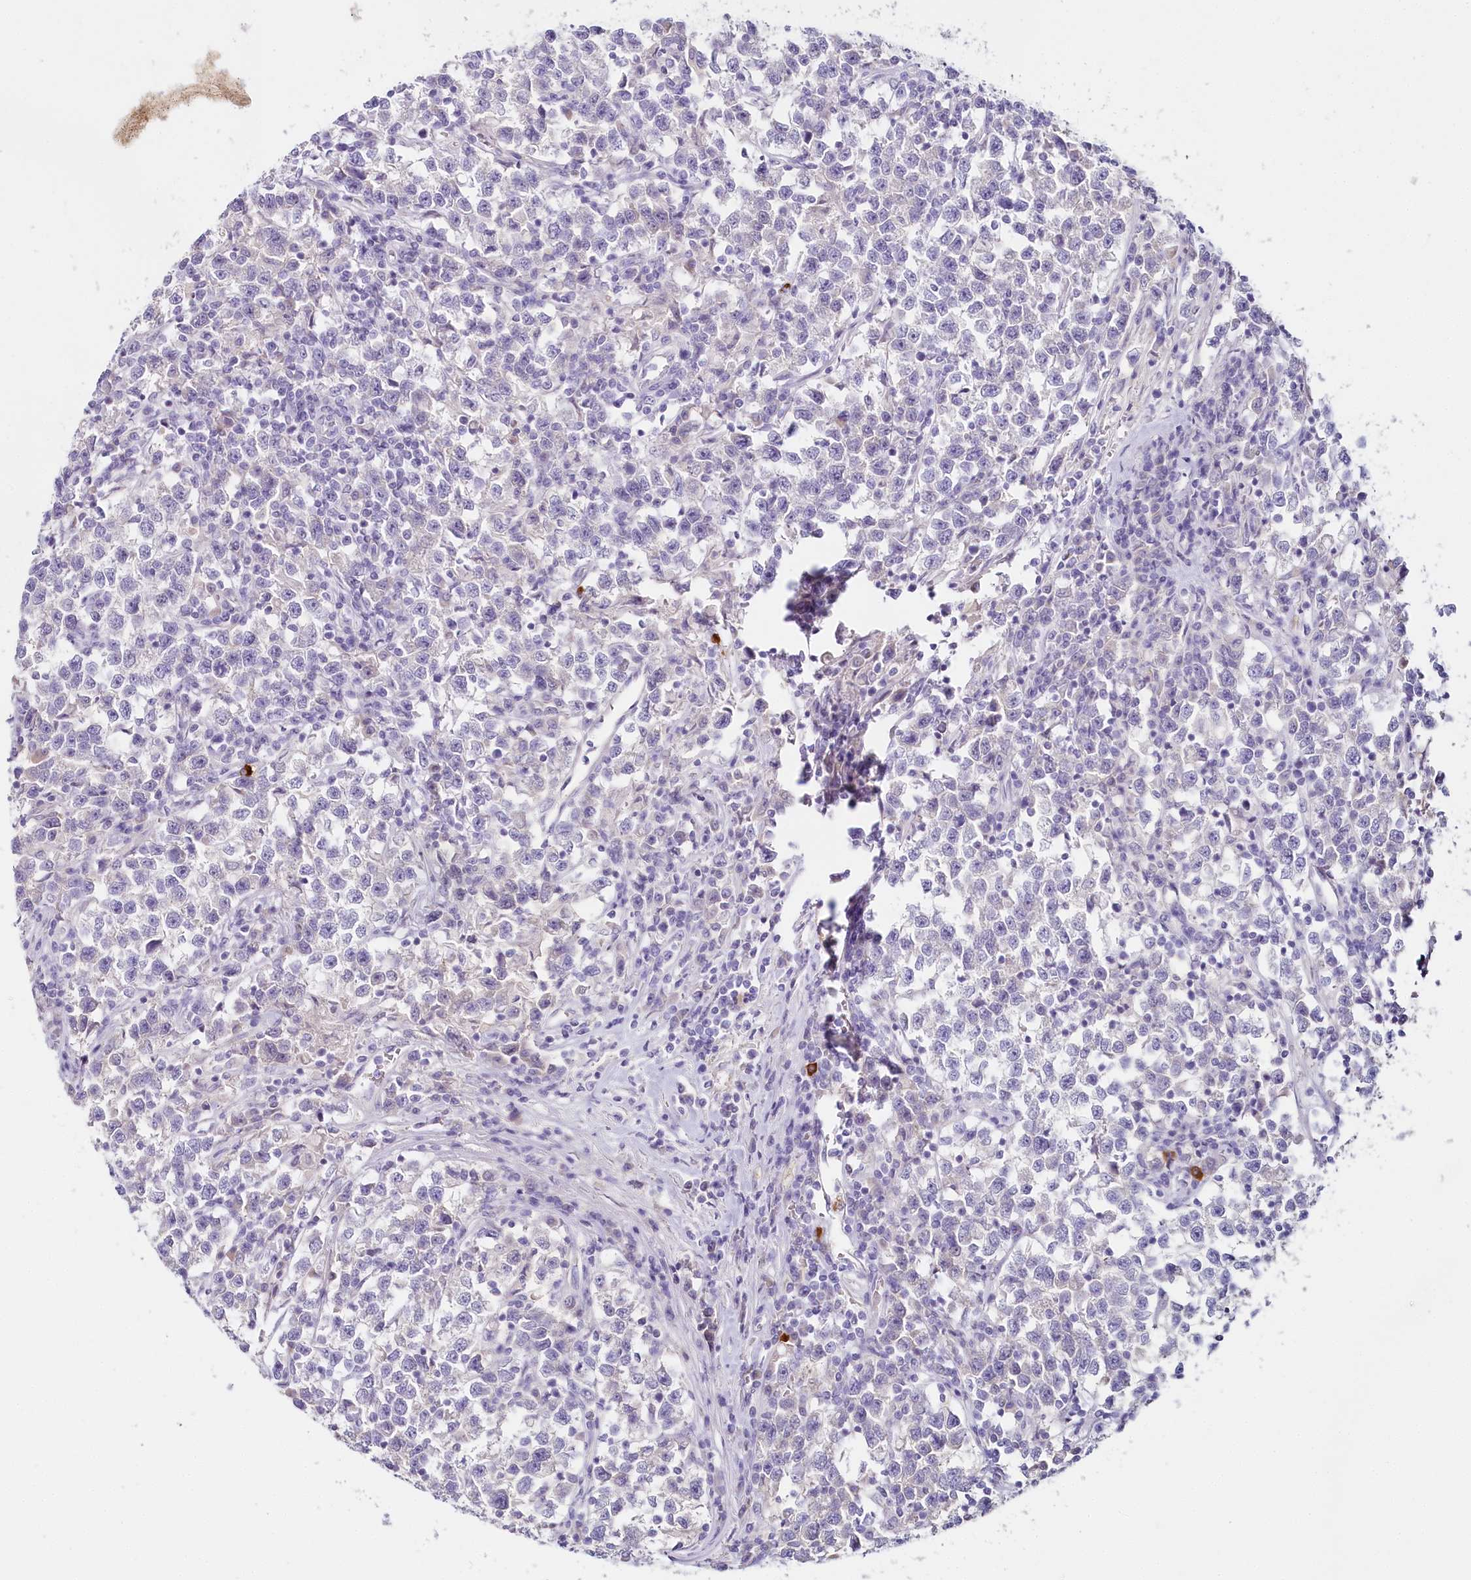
{"staining": {"intensity": "negative", "quantity": "none", "location": "none"}, "tissue": "testis cancer", "cell_type": "Tumor cells", "image_type": "cancer", "snomed": [{"axis": "morphology", "description": "Normal tissue, NOS"}, {"axis": "morphology", "description": "Seminoma, NOS"}, {"axis": "topography", "description": "Testis"}], "caption": "High power microscopy image of an IHC image of testis seminoma, revealing no significant expression in tumor cells.", "gene": "HPD", "patient": {"sex": "male", "age": 43}}